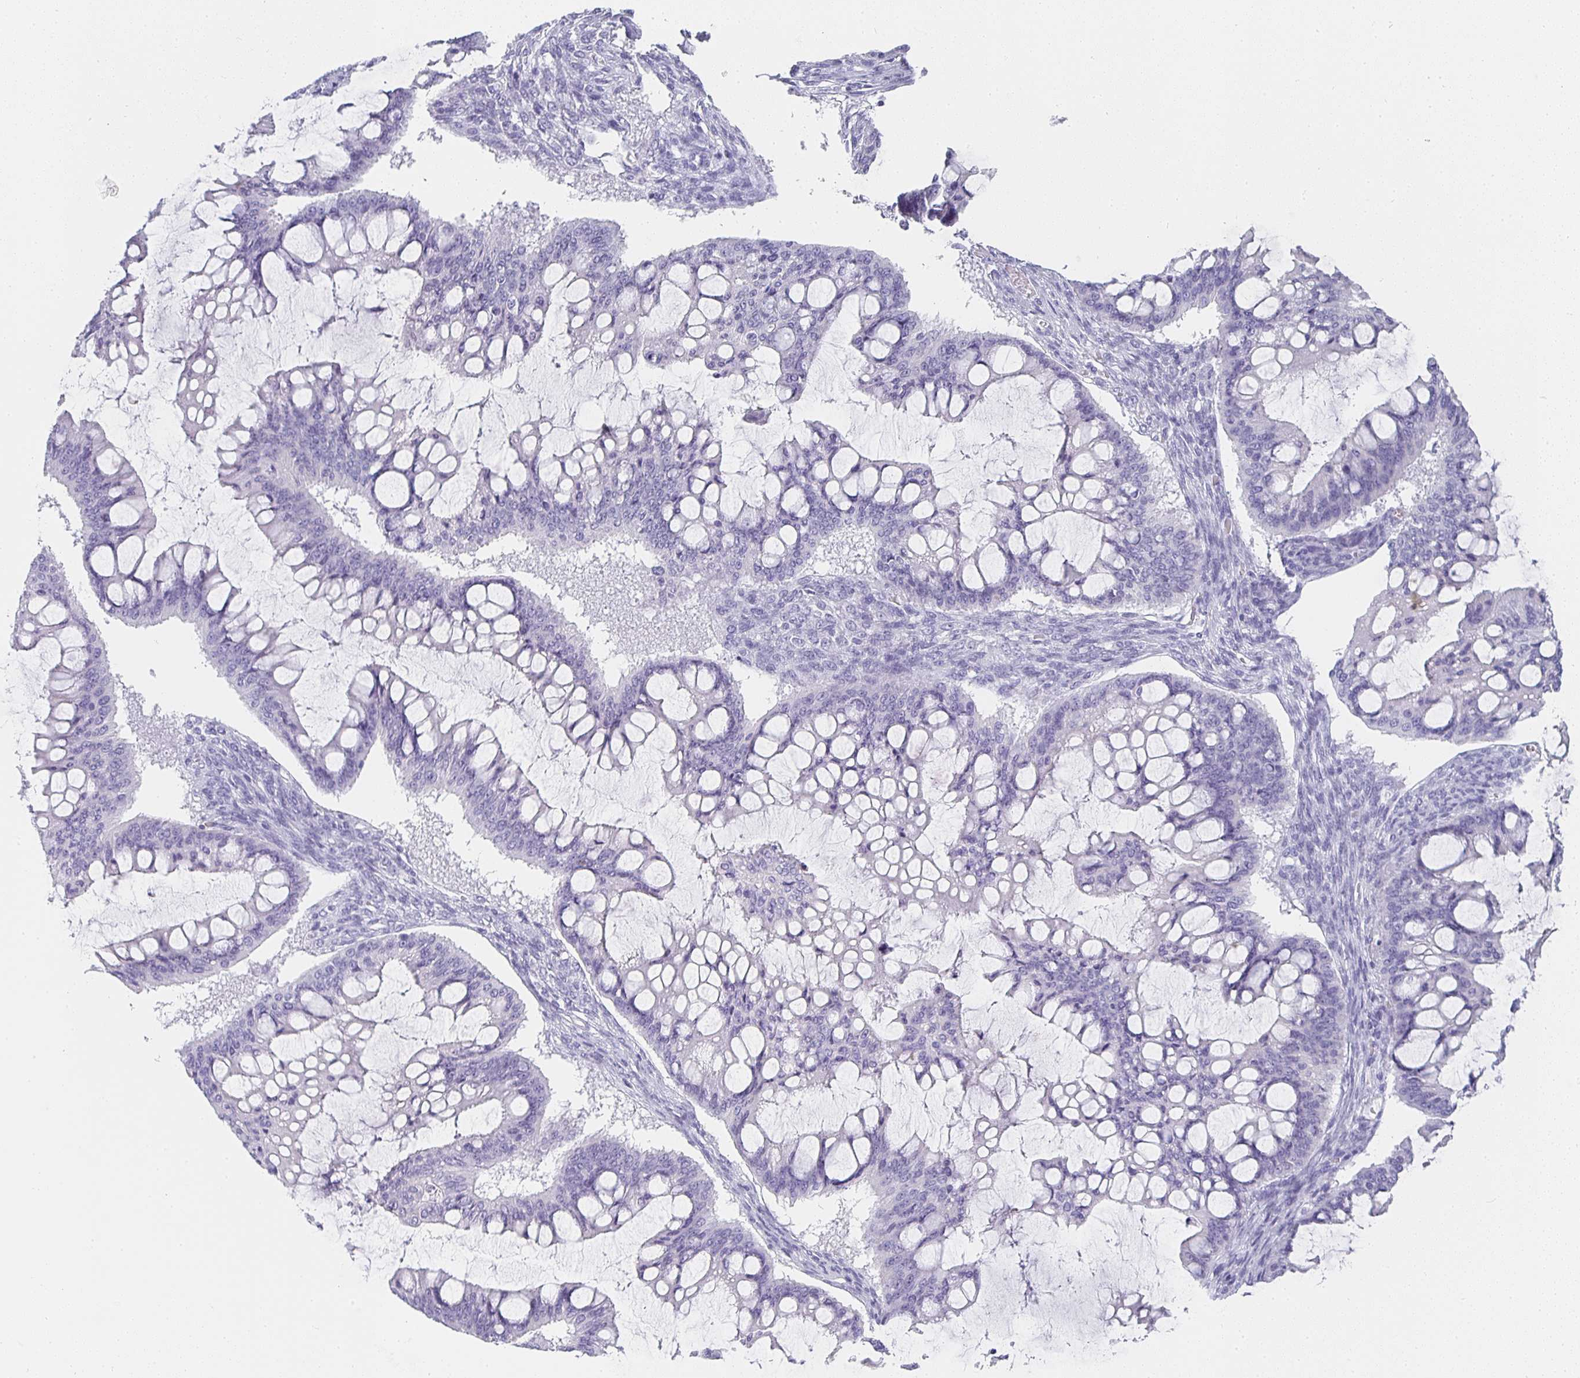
{"staining": {"intensity": "negative", "quantity": "none", "location": "none"}, "tissue": "ovarian cancer", "cell_type": "Tumor cells", "image_type": "cancer", "snomed": [{"axis": "morphology", "description": "Cystadenocarcinoma, mucinous, NOS"}, {"axis": "topography", "description": "Ovary"}], "caption": "DAB (3,3'-diaminobenzidine) immunohistochemical staining of ovarian cancer displays no significant expression in tumor cells.", "gene": "TPSD1", "patient": {"sex": "female", "age": 73}}